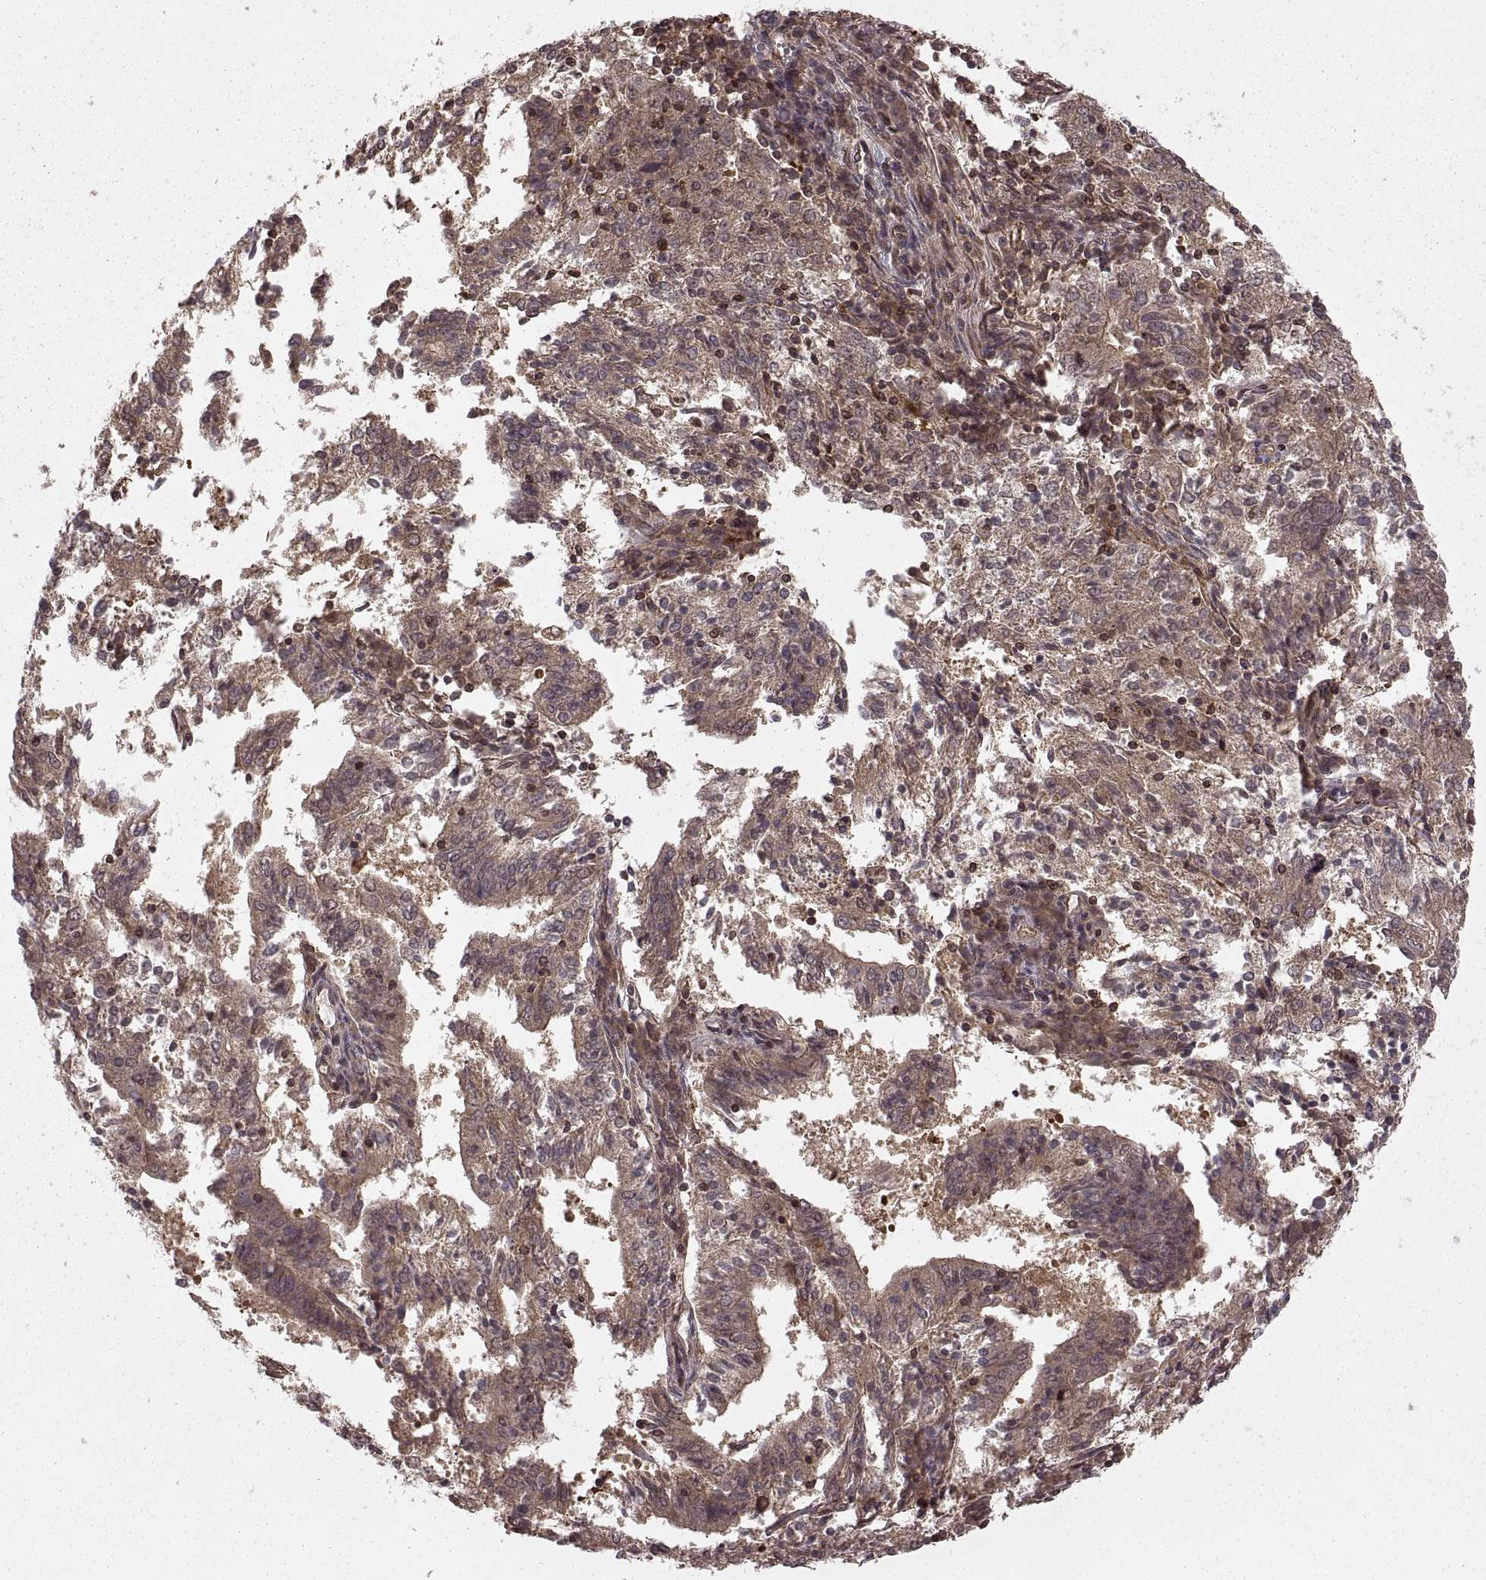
{"staining": {"intensity": "moderate", "quantity": ">75%", "location": "cytoplasmic/membranous"}, "tissue": "endometrial cancer", "cell_type": "Tumor cells", "image_type": "cancer", "snomed": [{"axis": "morphology", "description": "Adenocarcinoma, NOS"}, {"axis": "topography", "description": "Endometrium"}], "caption": "DAB immunohistochemical staining of endometrial cancer reveals moderate cytoplasmic/membranous protein staining in approximately >75% of tumor cells.", "gene": "DEDD", "patient": {"sex": "female", "age": 82}}